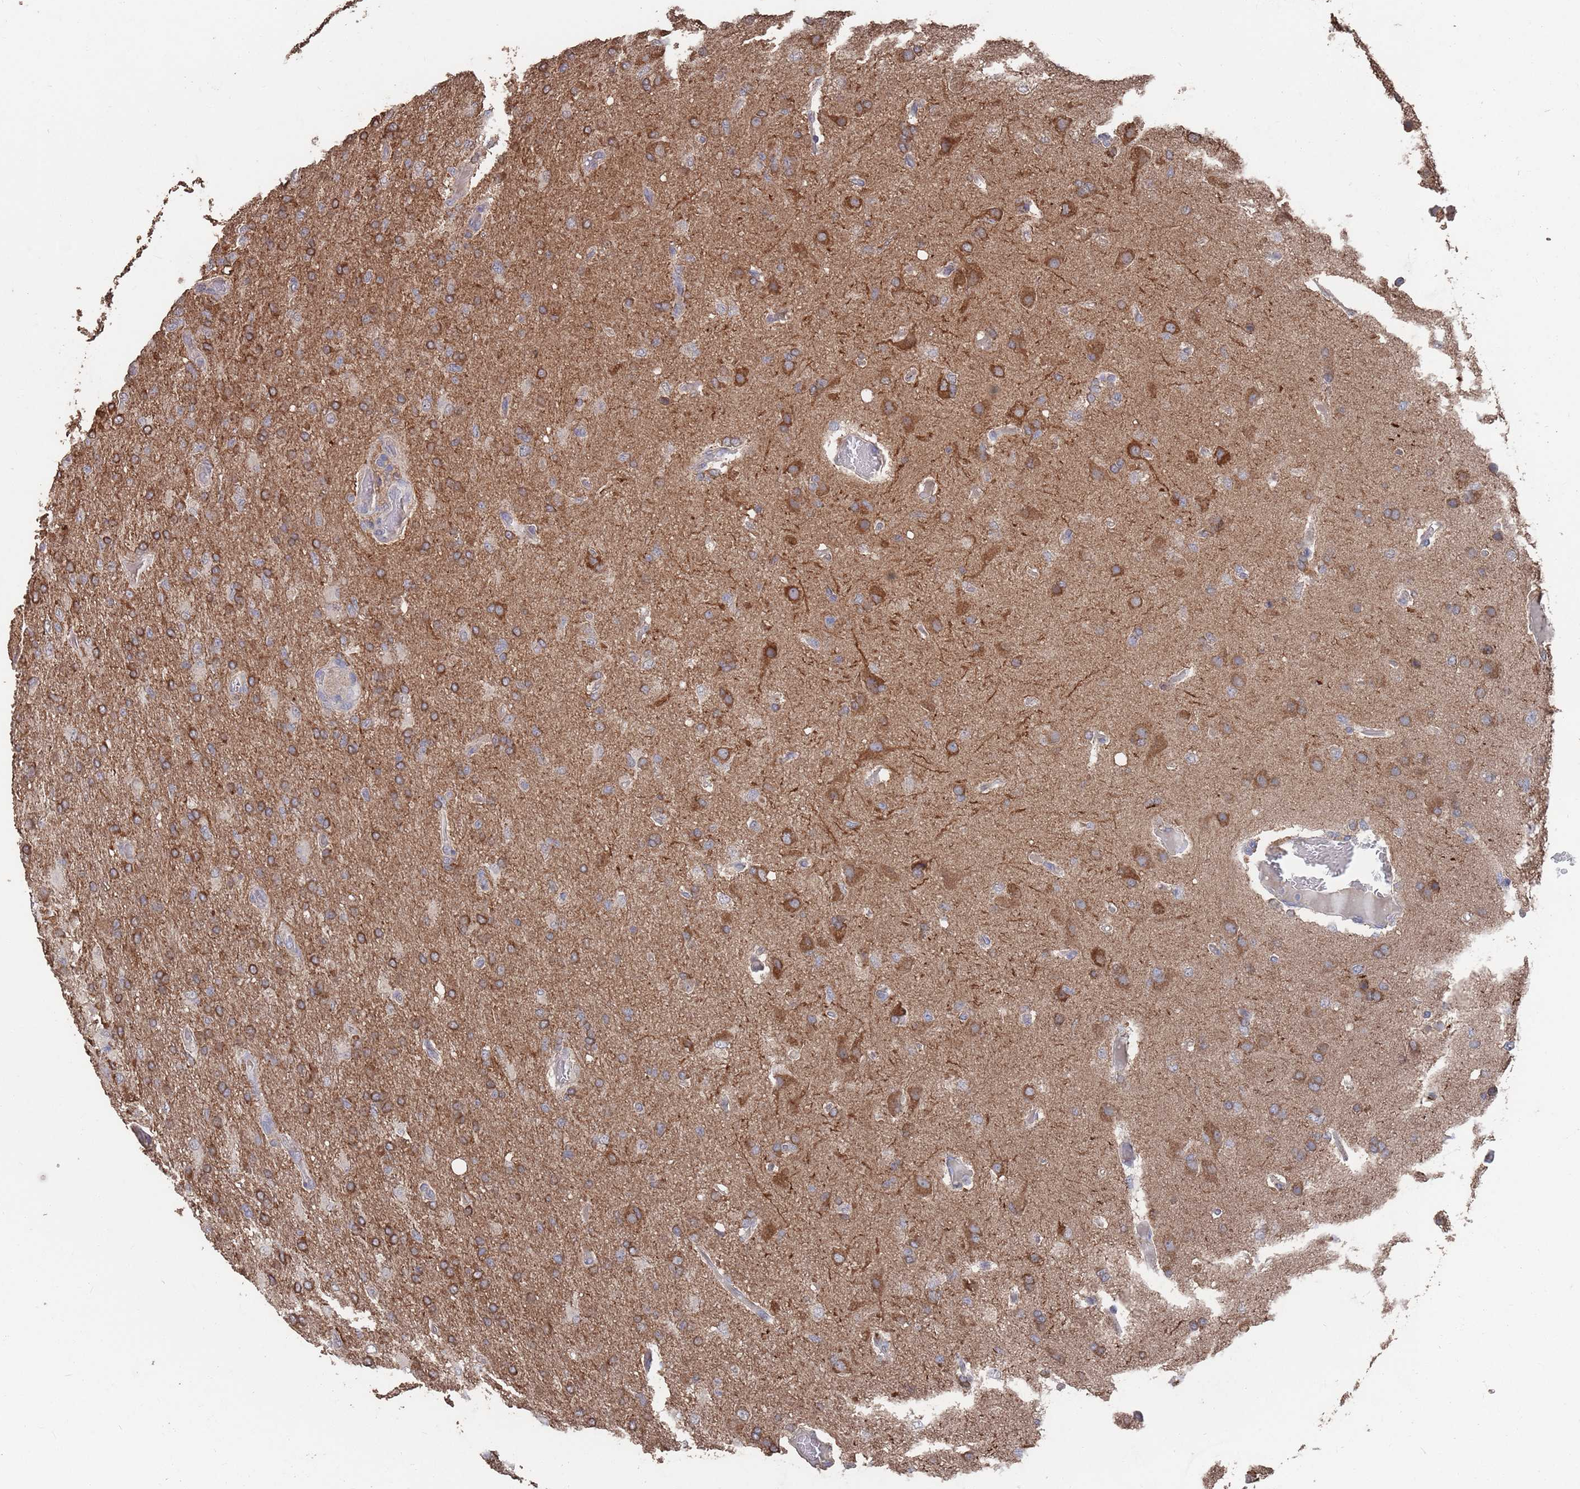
{"staining": {"intensity": "strong", "quantity": ">75%", "location": "cytoplasmic/membranous"}, "tissue": "glioma", "cell_type": "Tumor cells", "image_type": "cancer", "snomed": [{"axis": "morphology", "description": "Glioma, malignant, High grade"}, {"axis": "topography", "description": "Brain"}], "caption": "A high-resolution image shows IHC staining of glioma, which displays strong cytoplasmic/membranous expression in approximately >75% of tumor cells.", "gene": "BTBD18", "patient": {"sex": "female", "age": 74}}